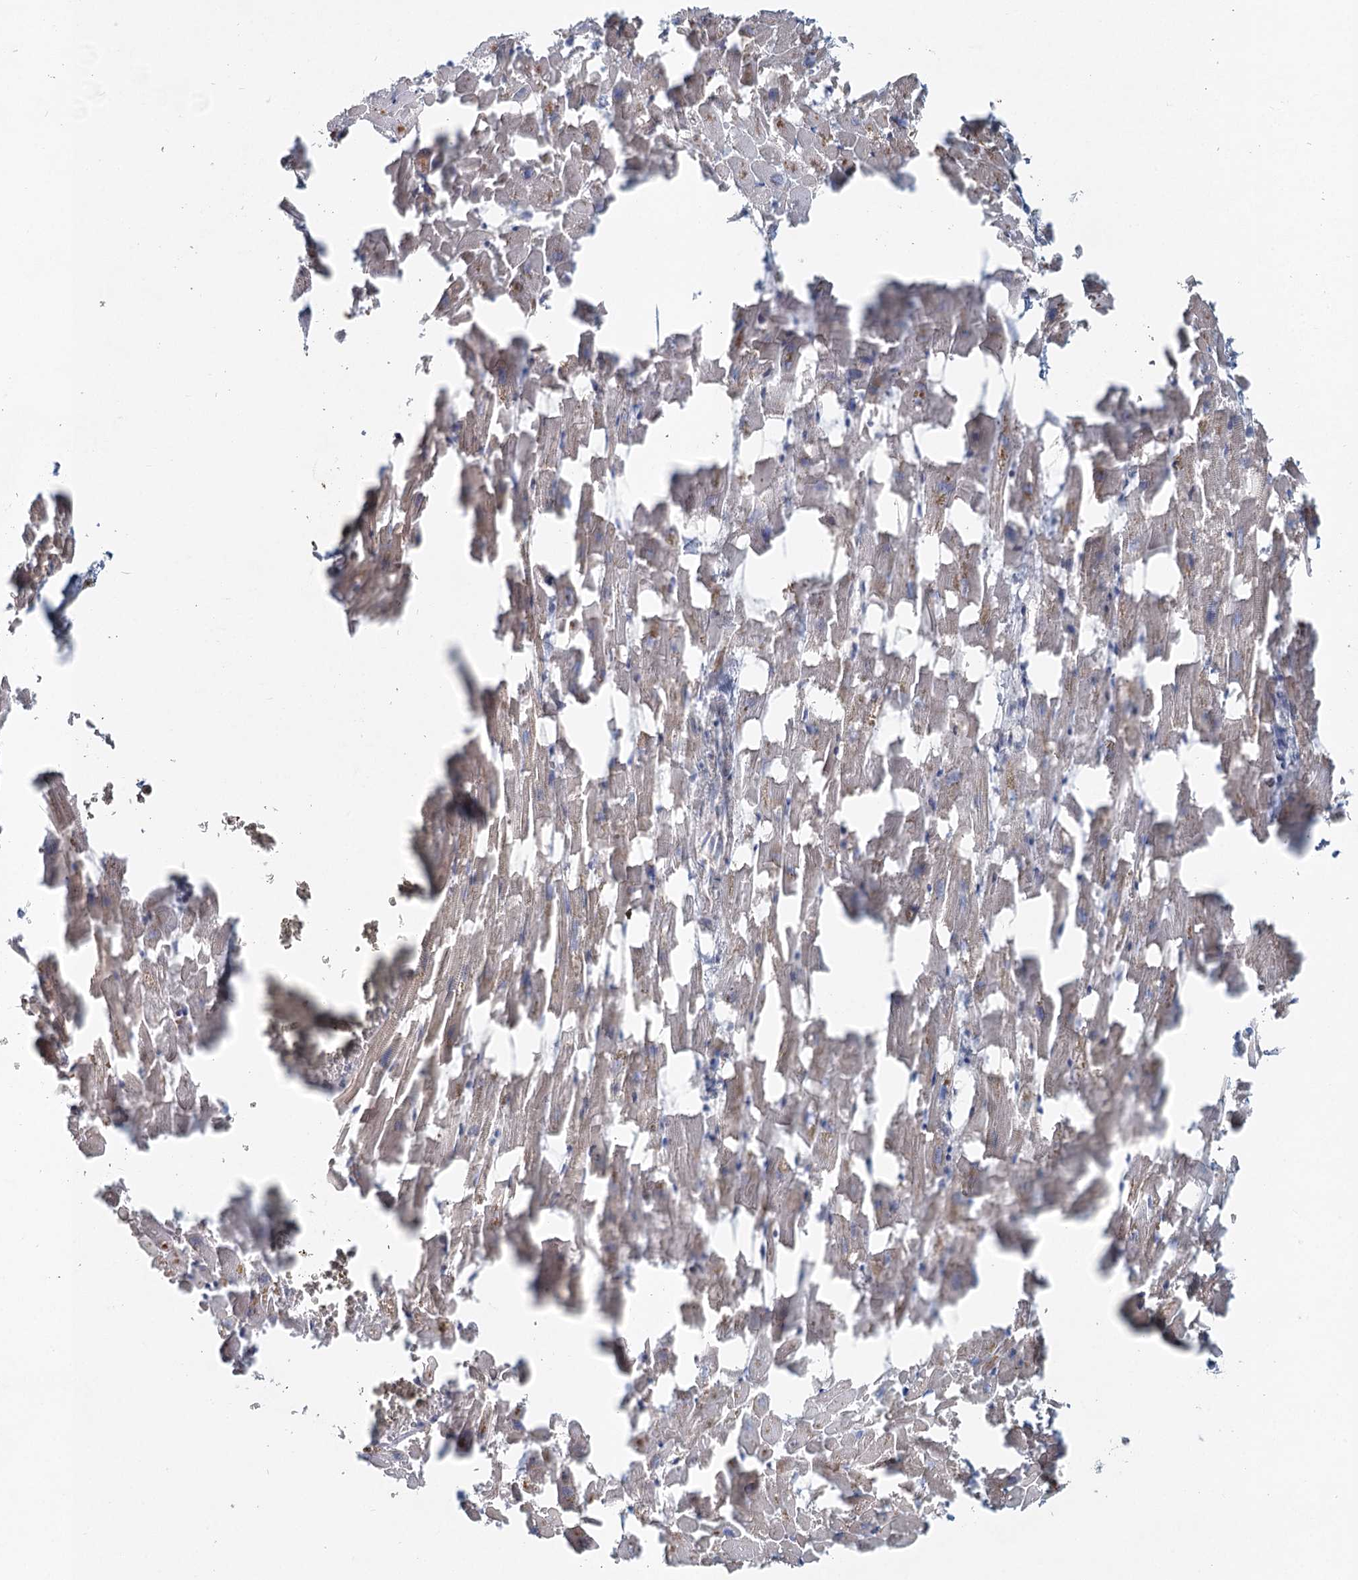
{"staining": {"intensity": "strong", "quantity": "<25%", "location": "cytoplasmic/membranous,nuclear"}, "tissue": "heart muscle", "cell_type": "Cardiomyocytes", "image_type": "normal", "snomed": [{"axis": "morphology", "description": "Normal tissue, NOS"}, {"axis": "topography", "description": "Heart"}], "caption": "Protein analysis of unremarkable heart muscle demonstrates strong cytoplasmic/membranous,nuclear positivity in about <25% of cardiomyocytes.", "gene": "GPALPP1", "patient": {"sex": "female", "age": 64}}